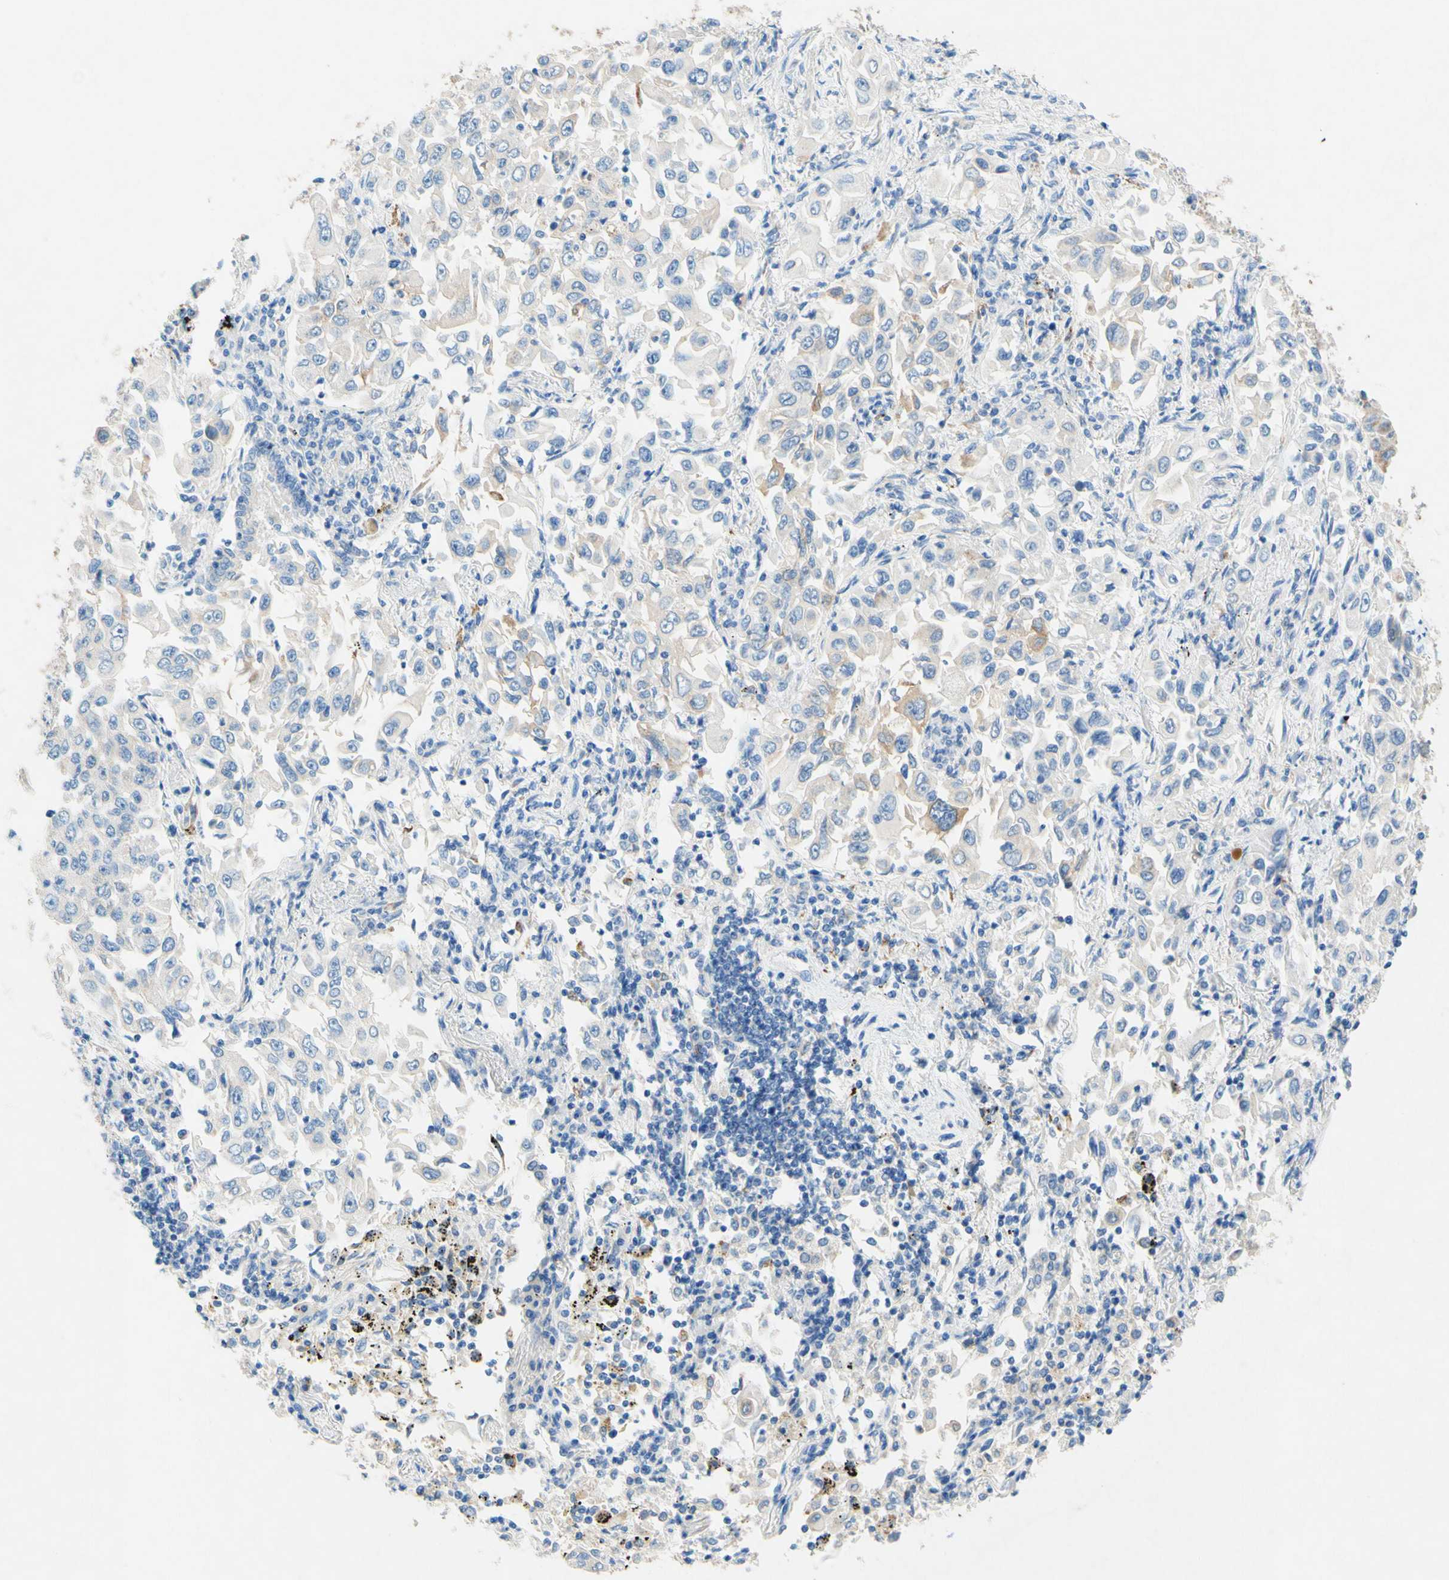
{"staining": {"intensity": "weak", "quantity": "<25%", "location": "cytoplasmic/membranous"}, "tissue": "lung cancer", "cell_type": "Tumor cells", "image_type": "cancer", "snomed": [{"axis": "morphology", "description": "Adenocarcinoma, NOS"}, {"axis": "topography", "description": "Lung"}], "caption": "Immunohistochemical staining of adenocarcinoma (lung) reveals no significant staining in tumor cells.", "gene": "SLC46A1", "patient": {"sex": "male", "age": 84}}